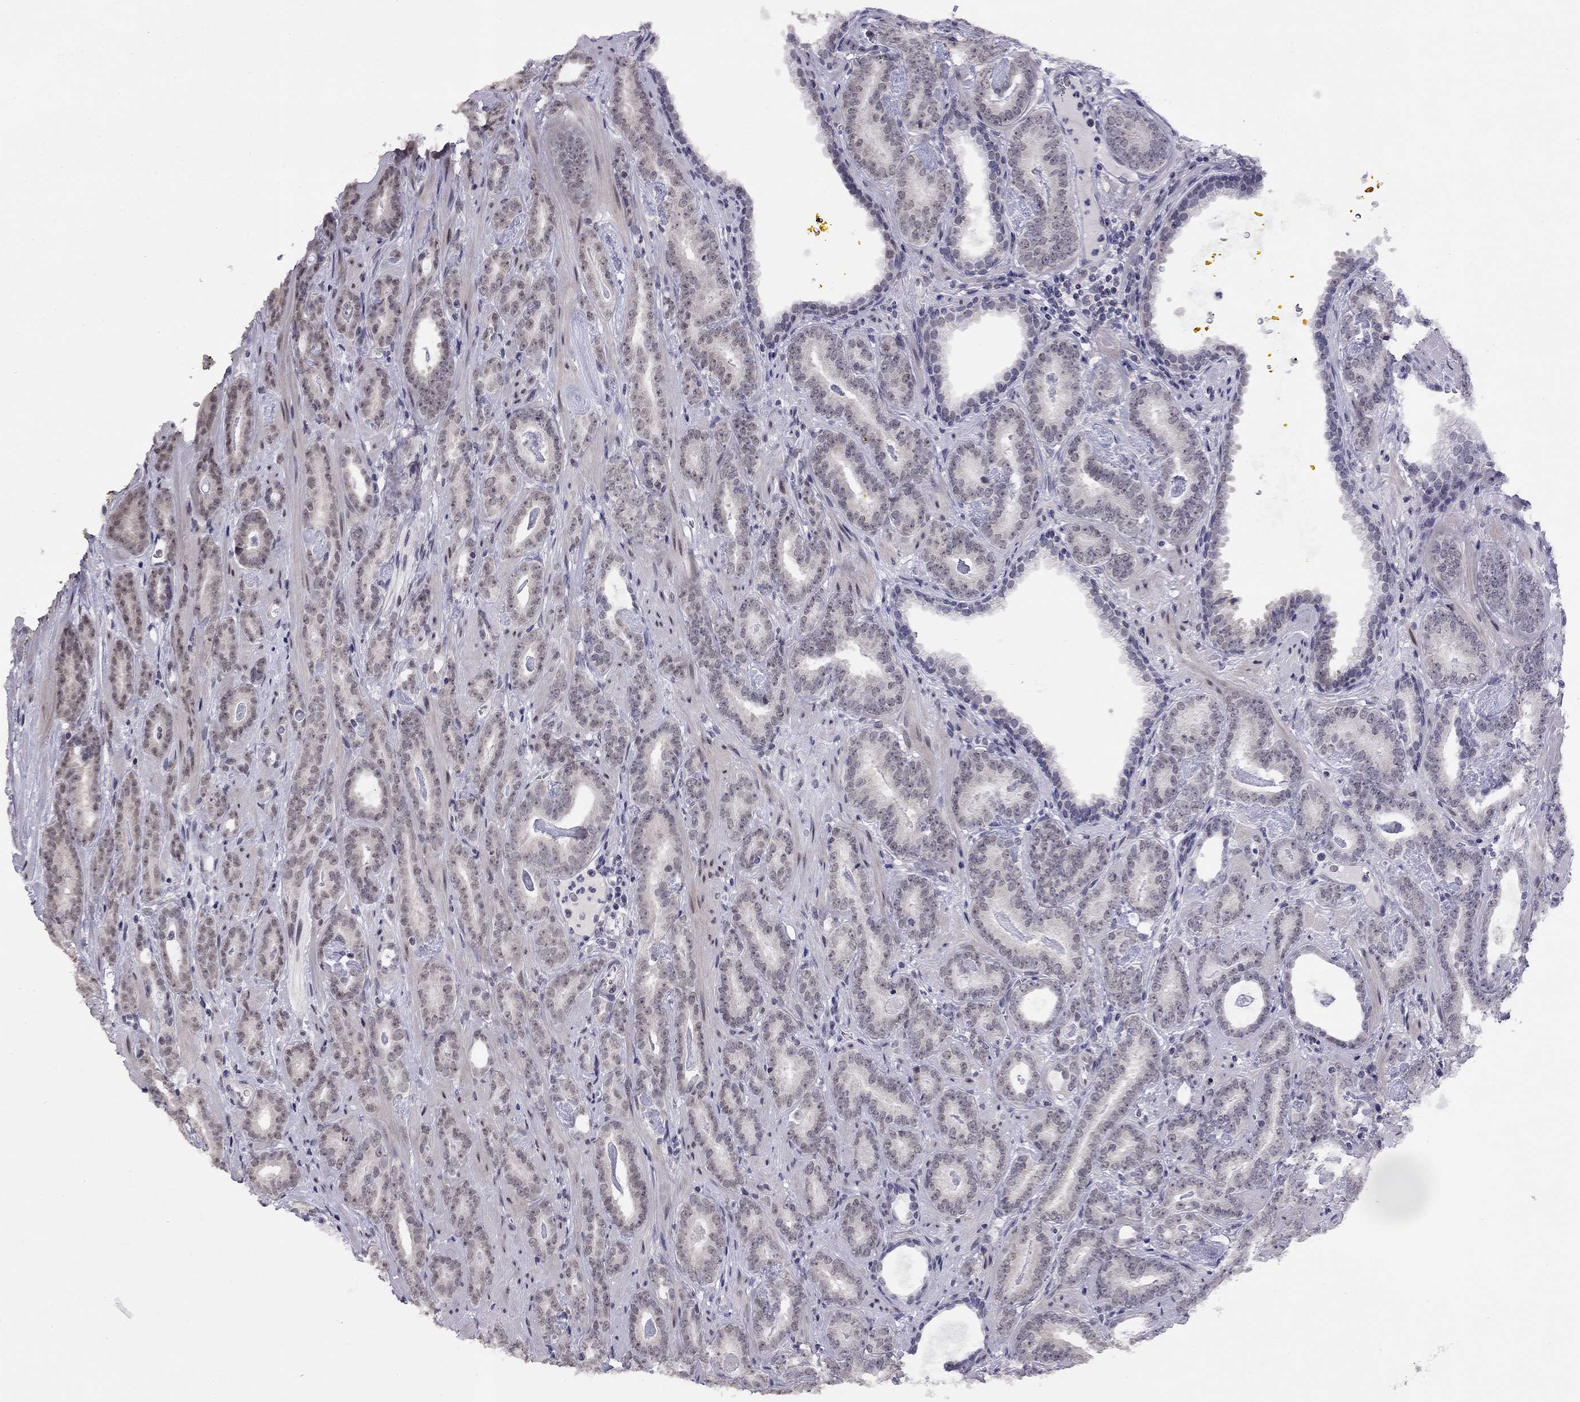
{"staining": {"intensity": "negative", "quantity": "none", "location": "none"}, "tissue": "prostate cancer", "cell_type": "Tumor cells", "image_type": "cancer", "snomed": [{"axis": "morphology", "description": "Adenocarcinoma, Medium grade"}, {"axis": "topography", "description": "Prostate and seminal vesicle, NOS"}, {"axis": "topography", "description": "Prostate"}], "caption": "IHC photomicrograph of neoplastic tissue: human adenocarcinoma (medium-grade) (prostate) stained with DAB reveals no significant protein positivity in tumor cells. (Stains: DAB immunohistochemistry with hematoxylin counter stain, Microscopy: brightfield microscopy at high magnification).", "gene": "HES5", "patient": {"sex": "male", "age": 54}}